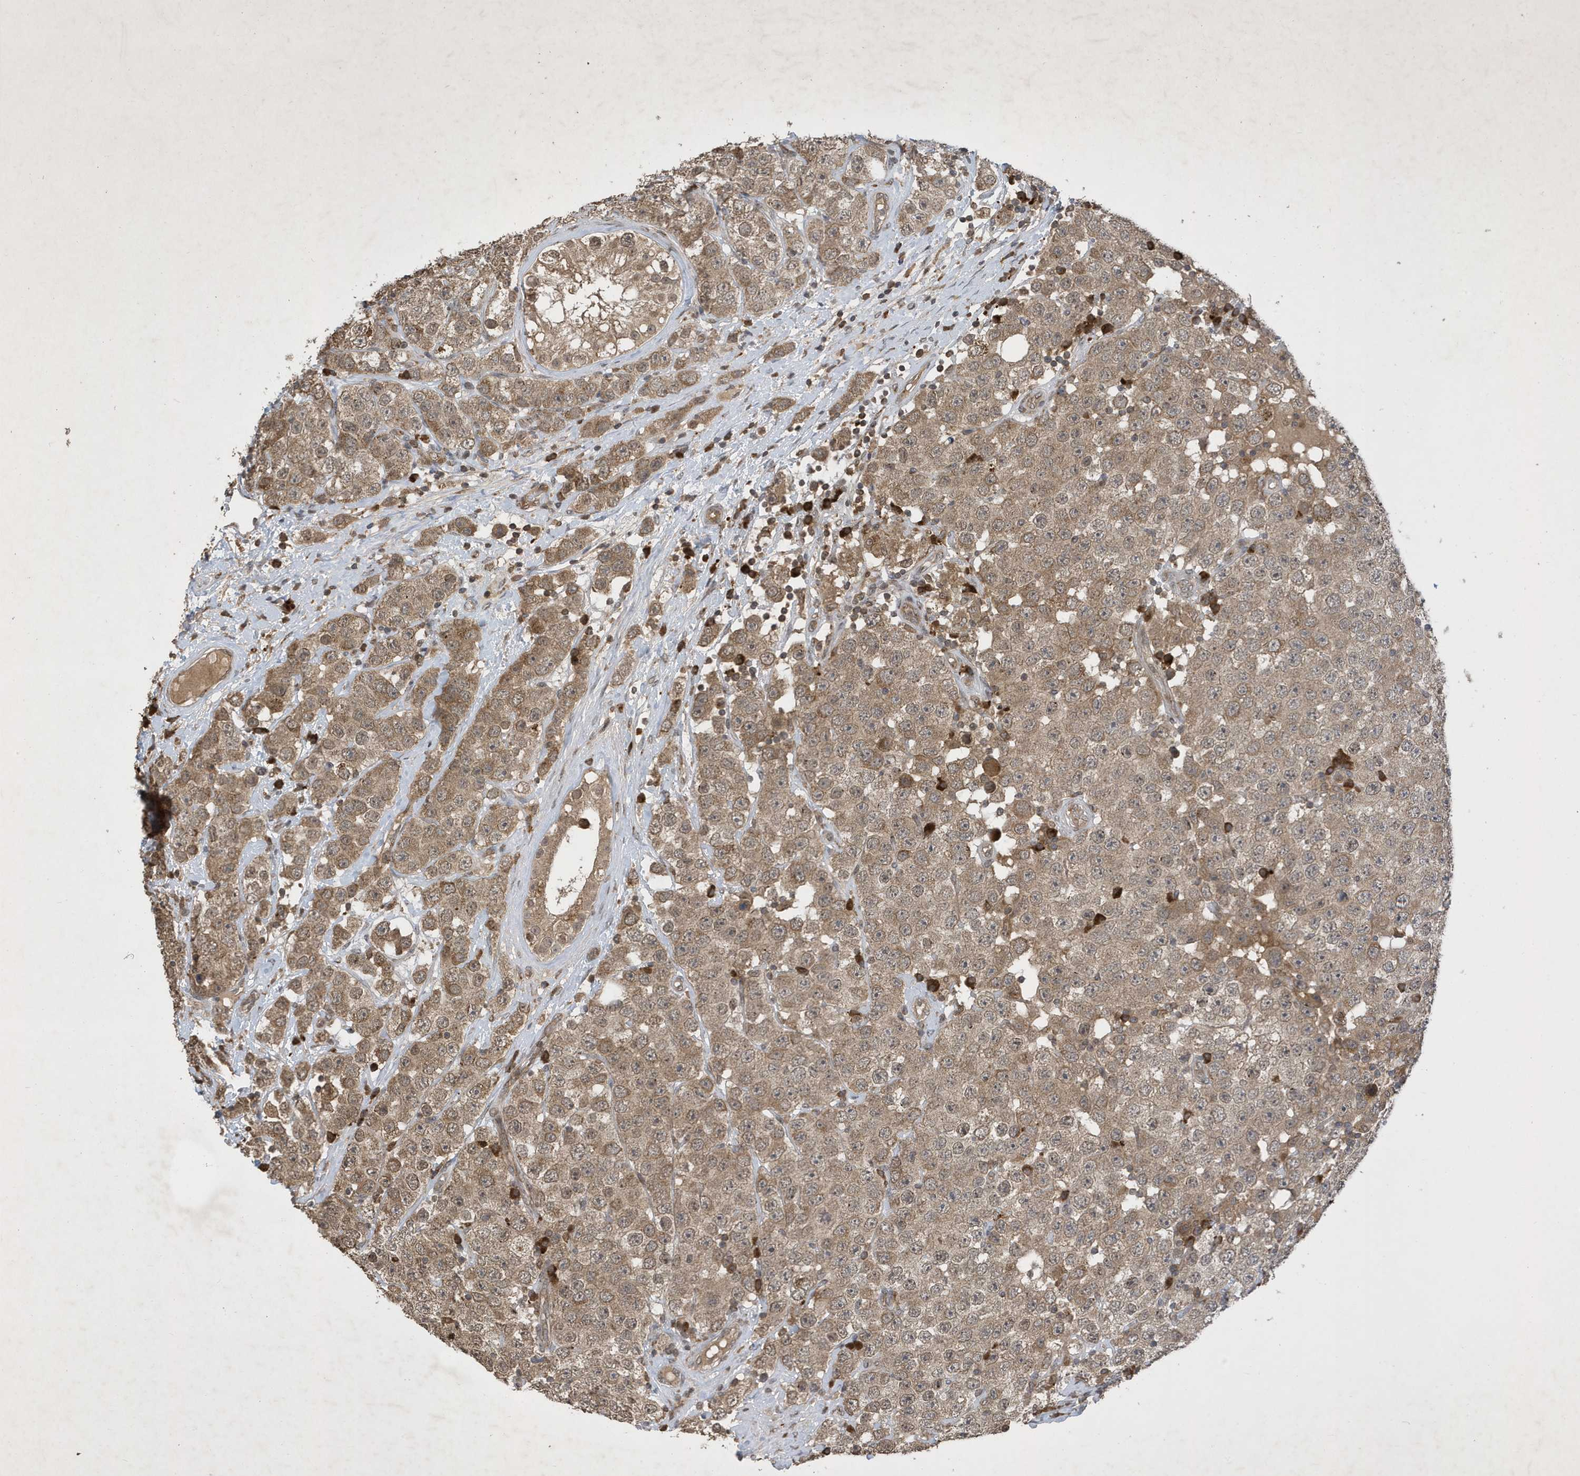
{"staining": {"intensity": "moderate", "quantity": ">75%", "location": "cytoplasmic/membranous"}, "tissue": "testis cancer", "cell_type": "Tumor cells", "image_type": "cancer", "snomed": [{"axis": "morphology", "description": "Seminoma, NOS"}, {"axis": "topography", "description": "Testis"}], "caption": "This is an image of IHC staining of seminoma (testis), which shows moderate expression in the cytoplasmic/membranous of tumor cells.", "gene": "STX10", "patient": {"sex": "male", "age": 28}}